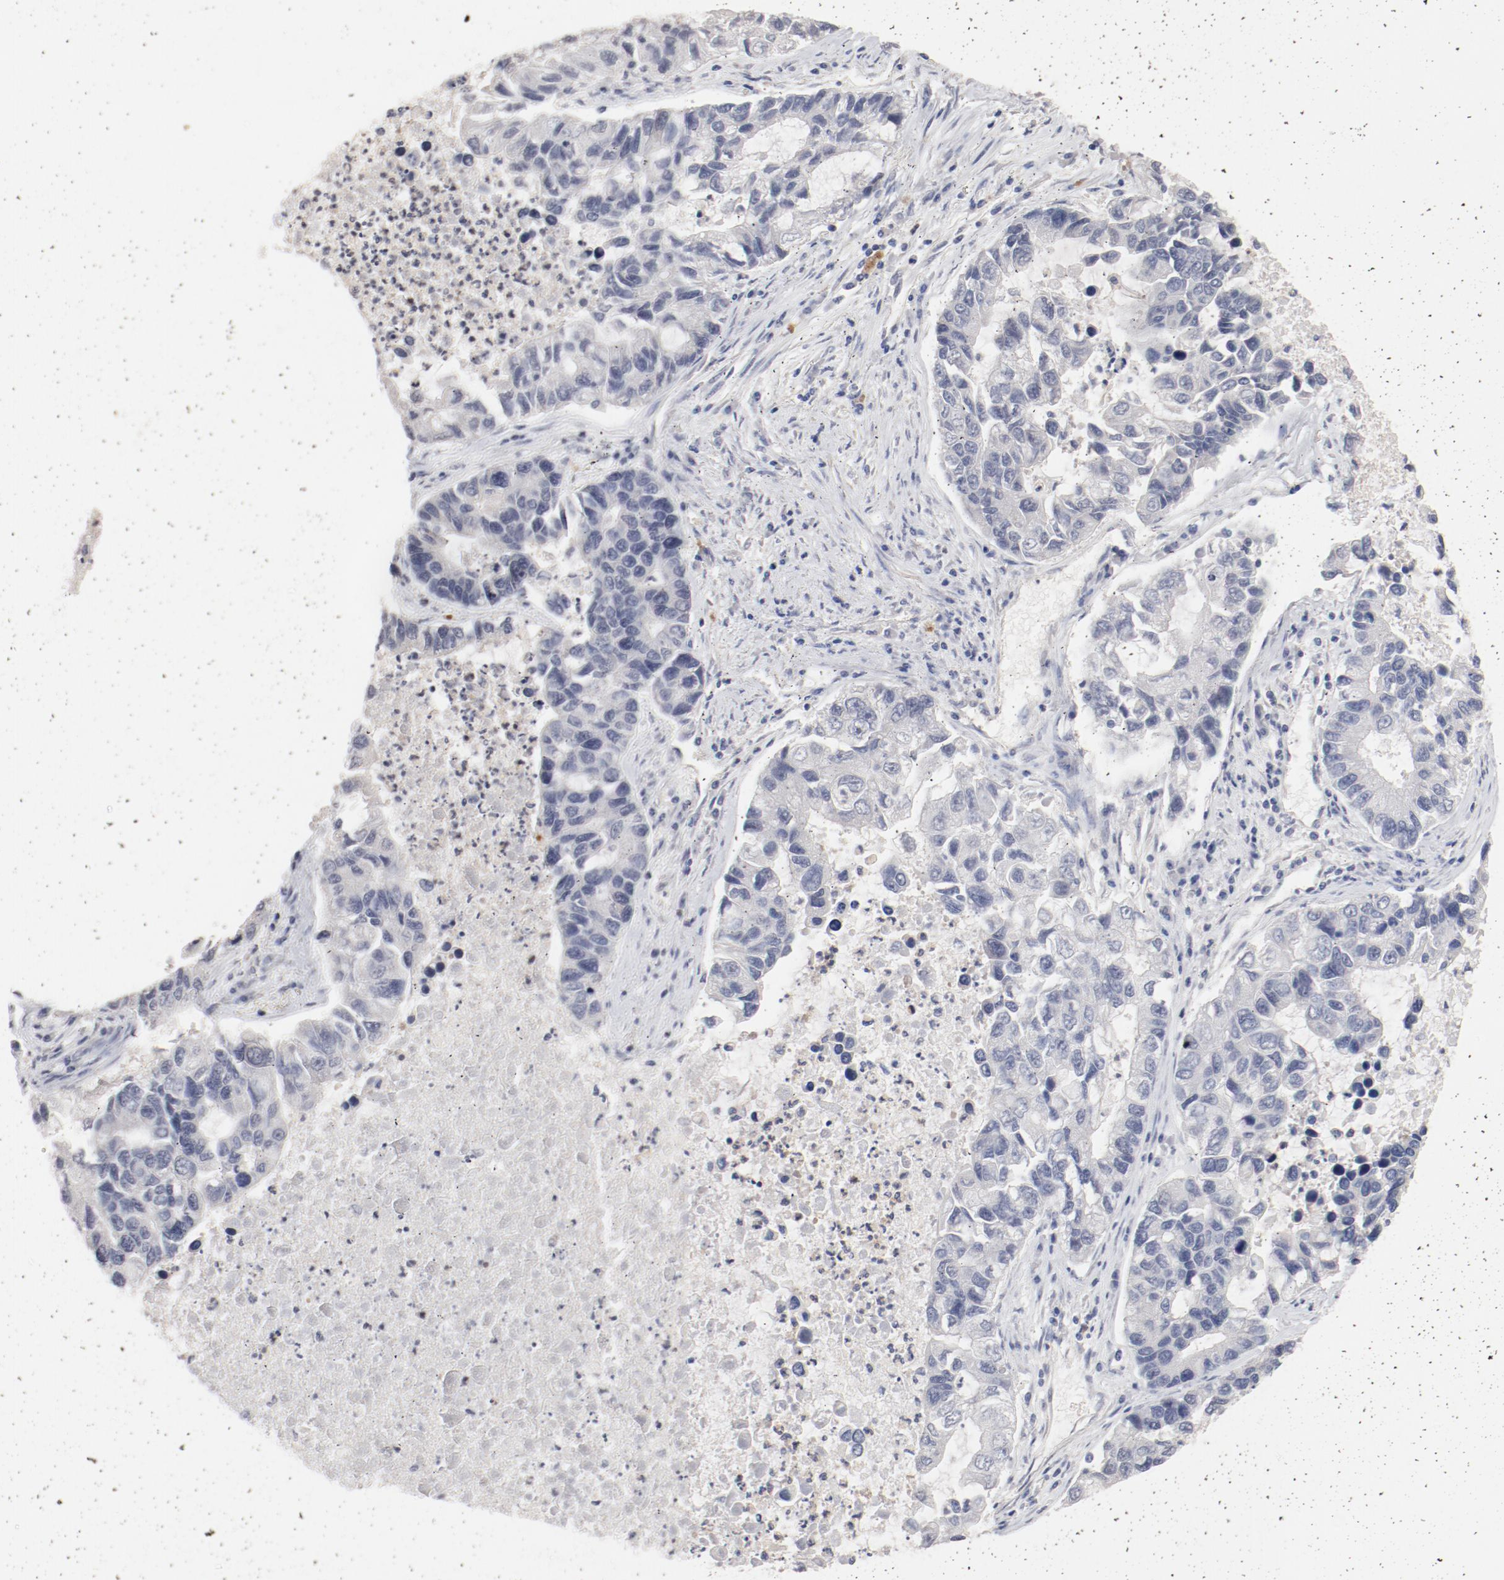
{"staining": {"intensity": "negative", "quantity": "none", "location": "none"}, "tissue": "lung cancer", "cell_type": "Tumor cells", "image_type": "cancer", "snomed": [{"axis": "morphology", "description": "Adenocarcinoma, NOS"}, {"axis": "topography", "description": "Lung"}], "caption": "This is an immunohistochemistry image of lung cancer. There is no expression in tumor cells.", "gene": "CBL", "patient": {"sex": "female", "age": 51}}